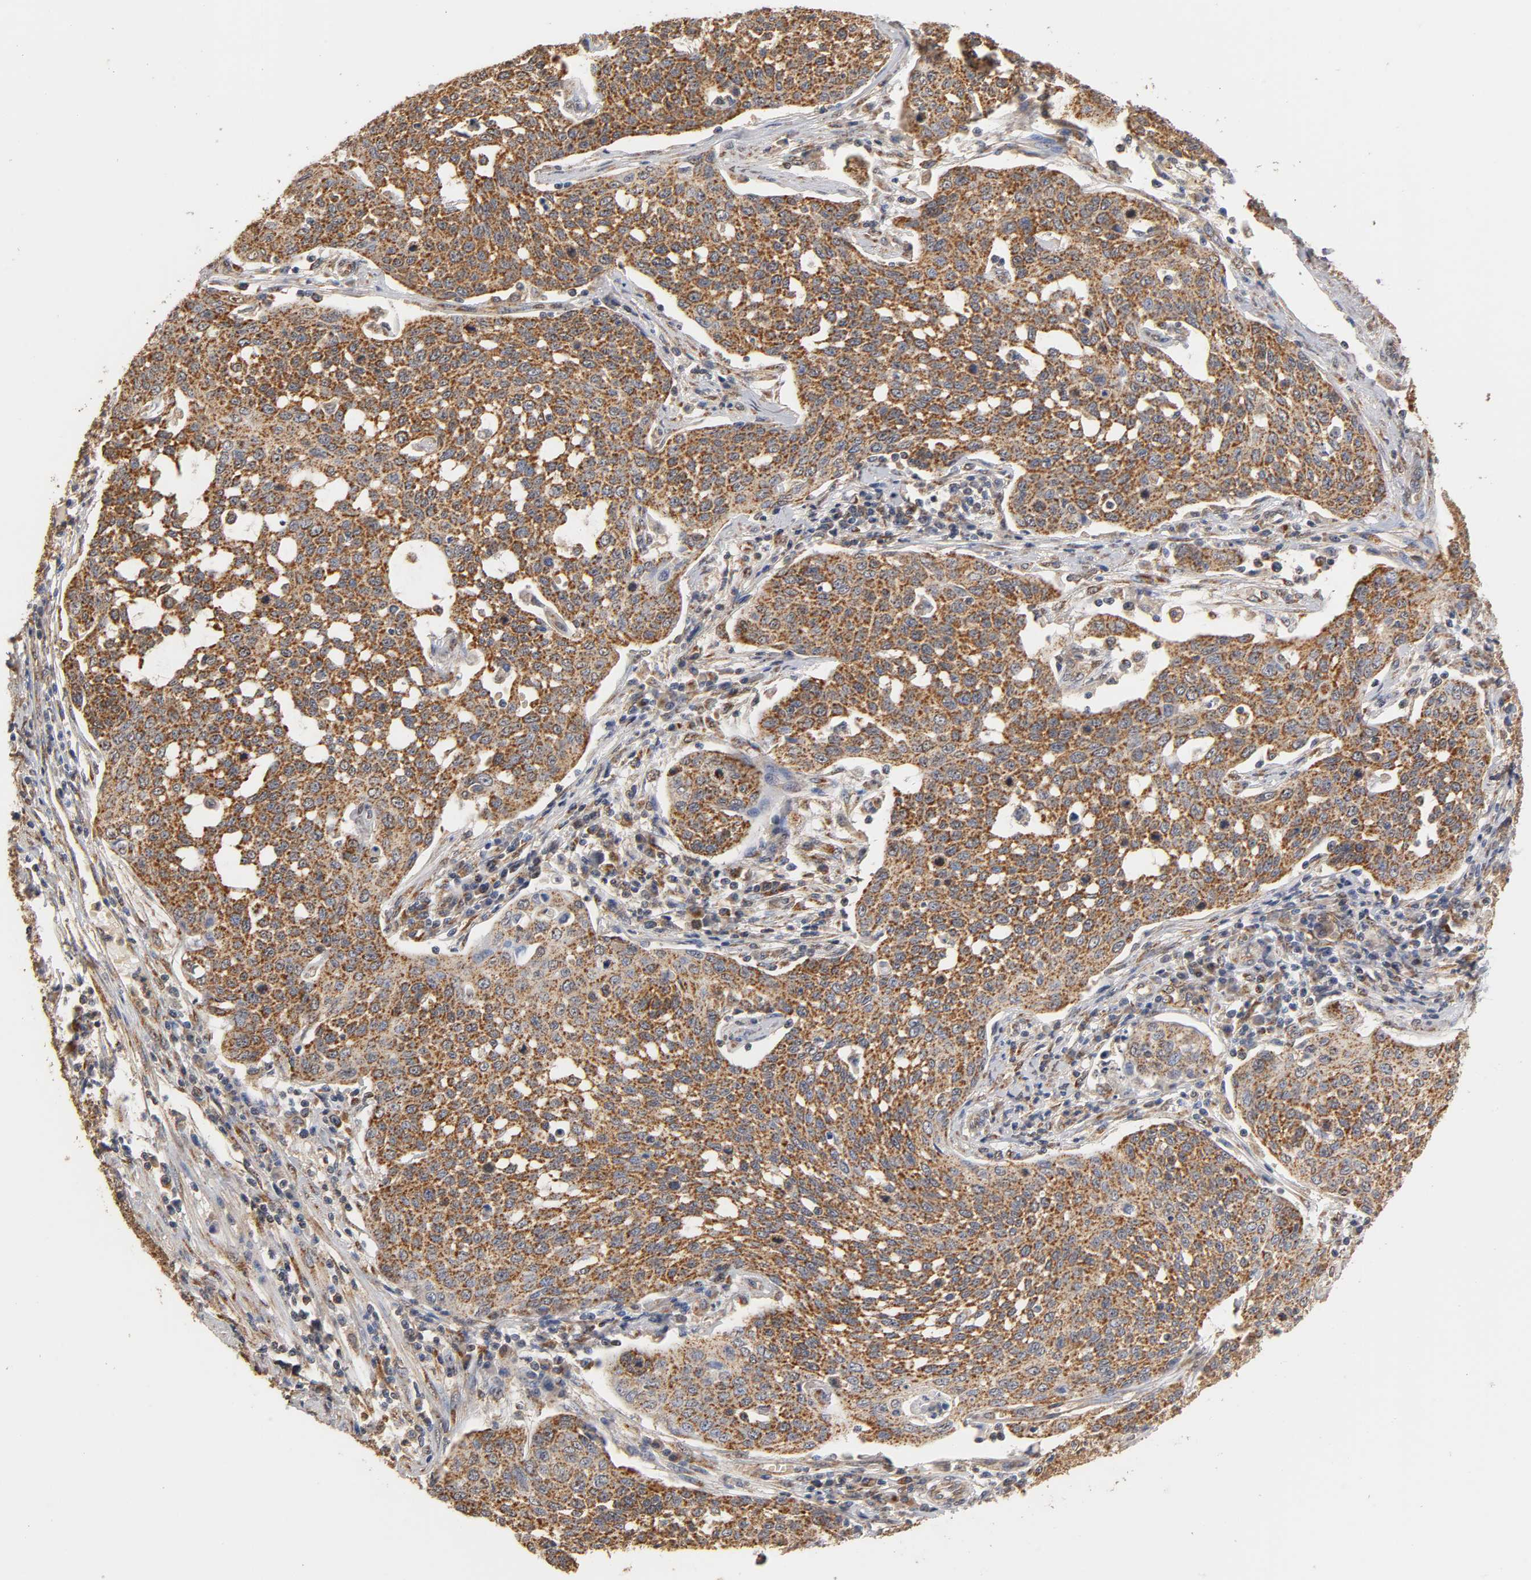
{"staining": {"intensity": "strong", "quantity": ">75%", "location": "cytoplasmic/membranous"}, "tissue": "cervical cancer", "cell_type": "Tumor cells", "image_type": "cancer", "snomed": [{"axis": "morphology", "description": "Squamous cell carcinoma, NOS"}, {"axis": "topography", "description": "Cervix"}], "caption": "Immunohistochemical staining of human cervical cancer (squamous cell carcinoma) displays high levels of strong cytoplasmic/membranous positivity in approximately >75% of tumor cells.", "gene": "PKN1", "patient": {"sex": "female", "age": 34}}